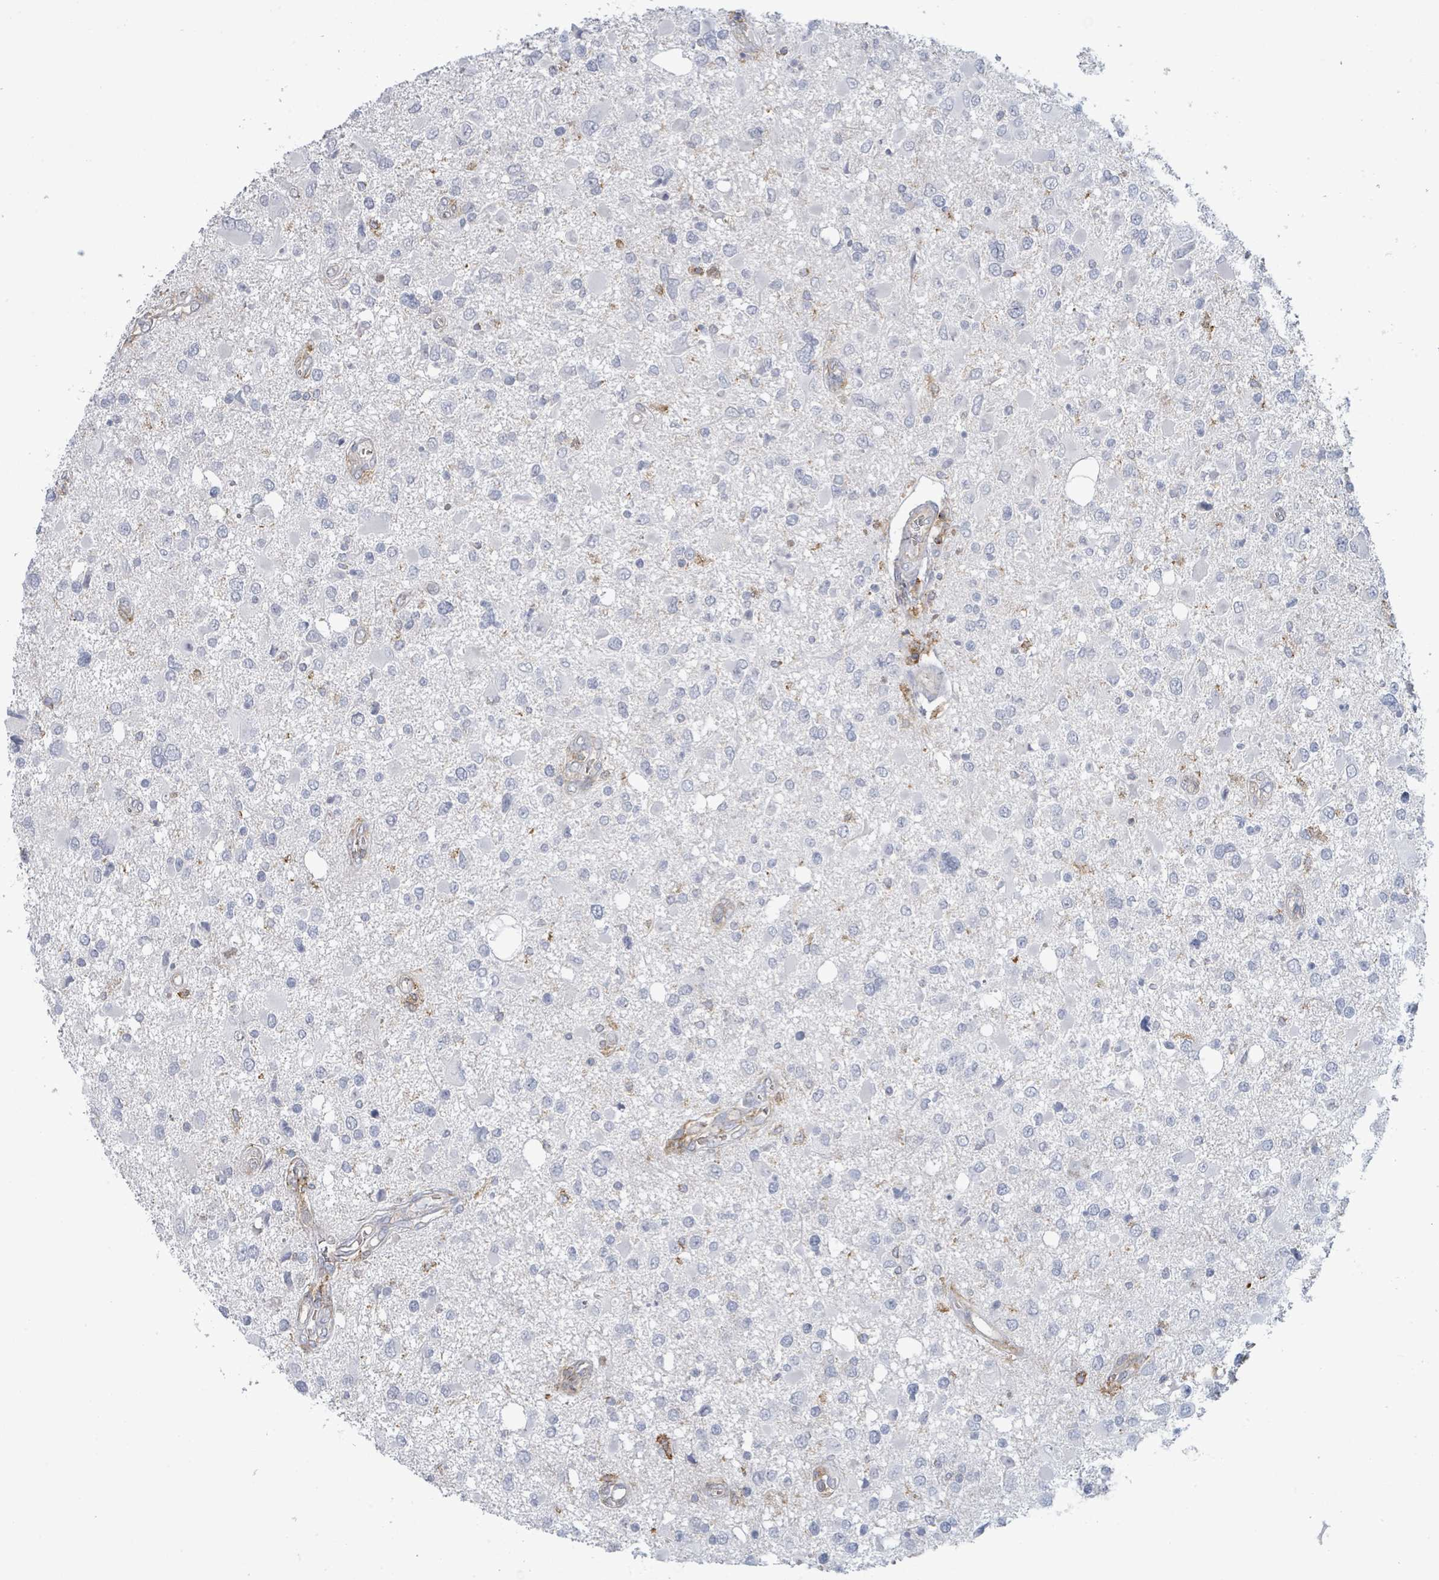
{"staining": {"intensity": "negative", "quantity": "none", "location": "none"}, "tissue": "glioma", "cell_type": "Tumor cells", "image_type": "cancer", "snomed": [{"axis": "morphology", "description": "Glioma, malignant, High grade"}, {"axis": "topography", "description": "Brain"}], "caption": "DAB (3,3'-diaminobenzidine) immunohistochemical staining of human malignant glioma (high-grade) reveals no significant expression in tumor cells. Nuclei are stained in blue.", "gene": "TNFRSF14", "patient": {"sex": "male", "age": 53}}